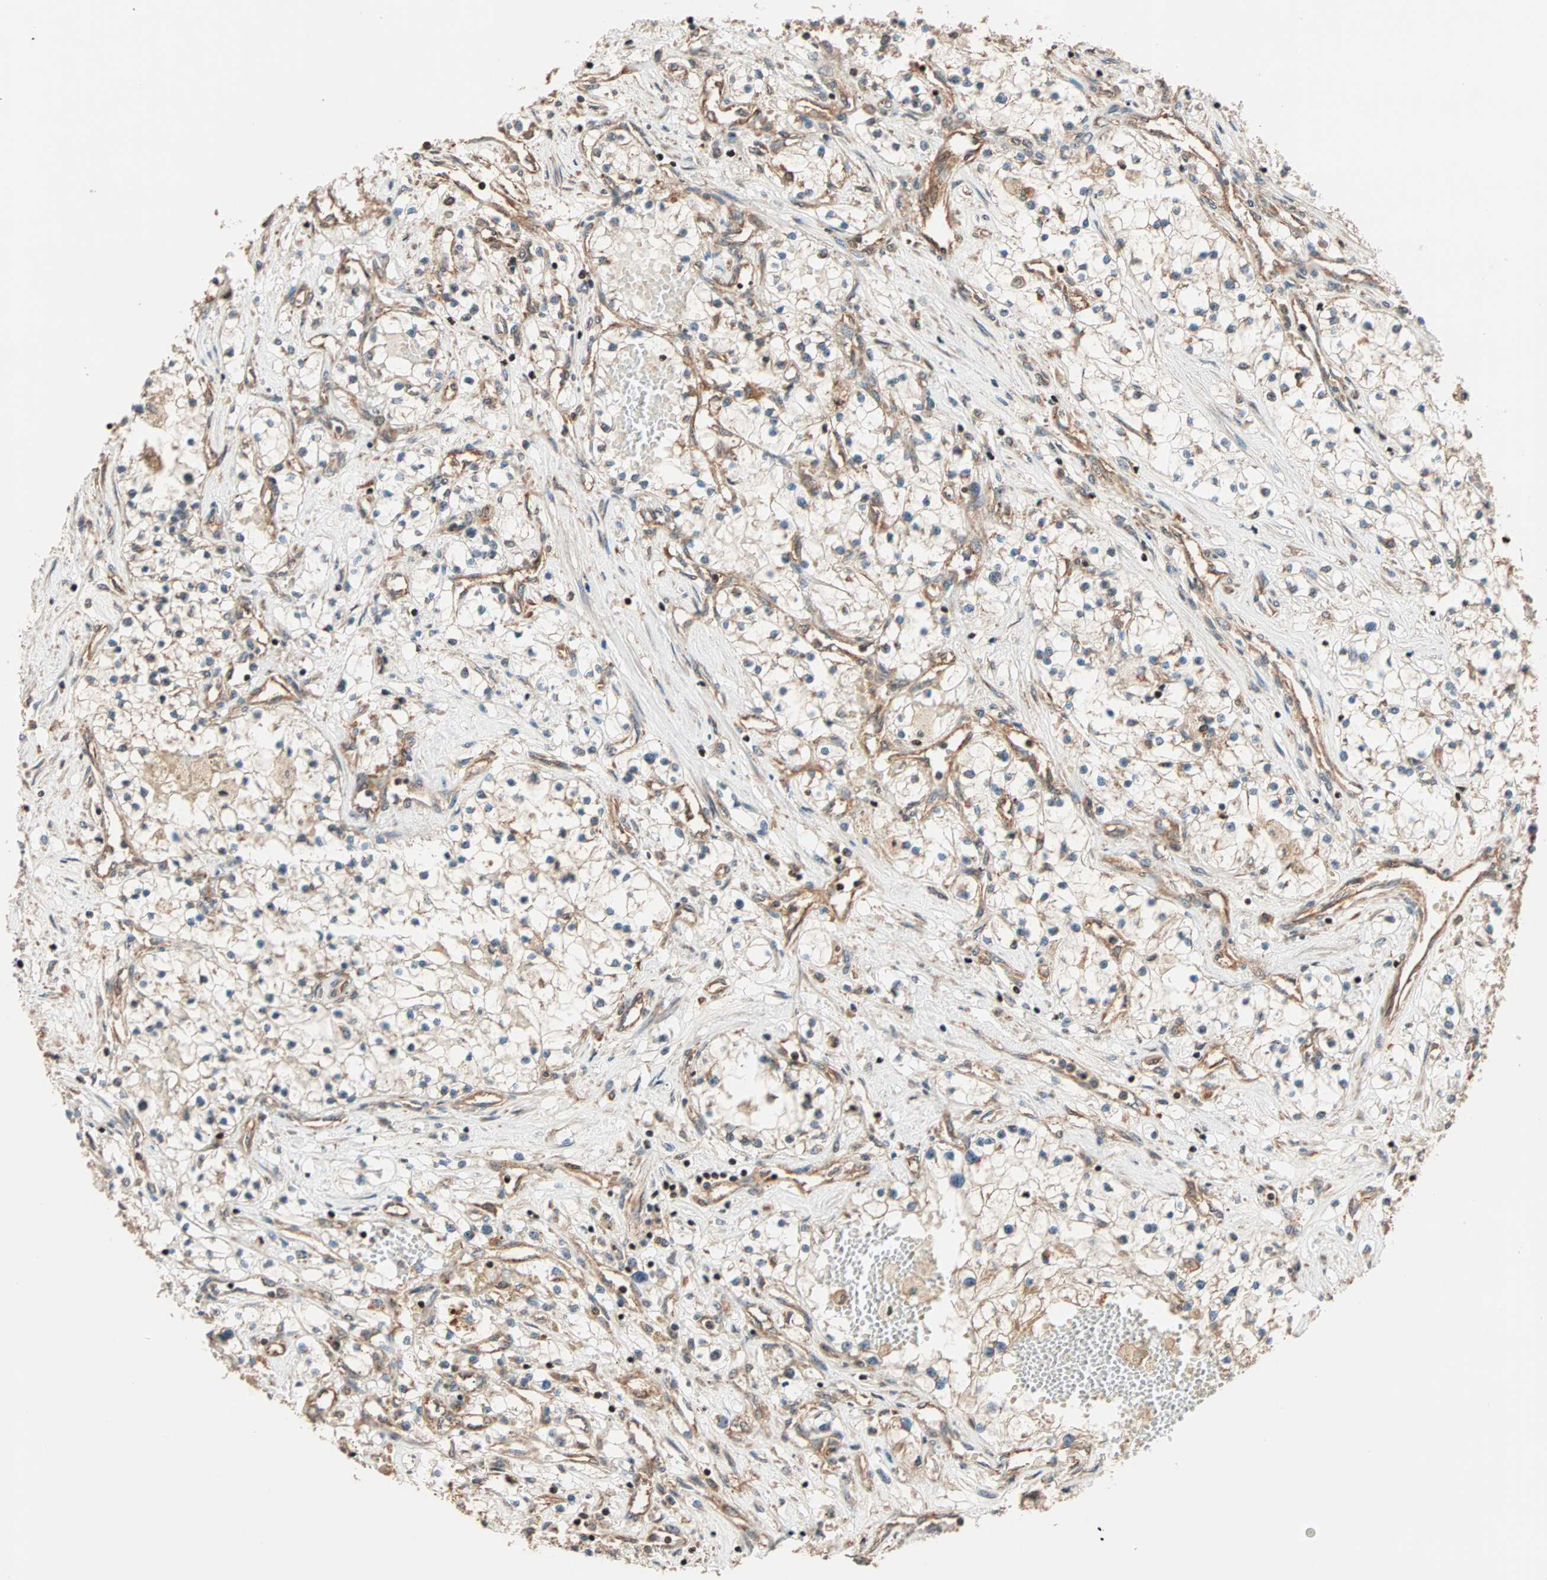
{"staining": {"intensity": "weak", "quantity": ">75%", "location": "cytoplasmic/membranous"}, "tissue": "renal cancer", "cell_type": "Tumor cells", "image_type": "cancer", "snomed": [{"axis": "morphology", "description": "Adenocarcinoma, NOS"}, {"axis": "topography", "description": "Kidney"}], "caption": "Adenocarcinoma (renal) was stained to show a protein in brown. There is low levels of weak cytoplasmic/membranous staining in about >75% of tumor cells.", "gene": "HECW1", "patient": {"sex": "male", "age": 68}}